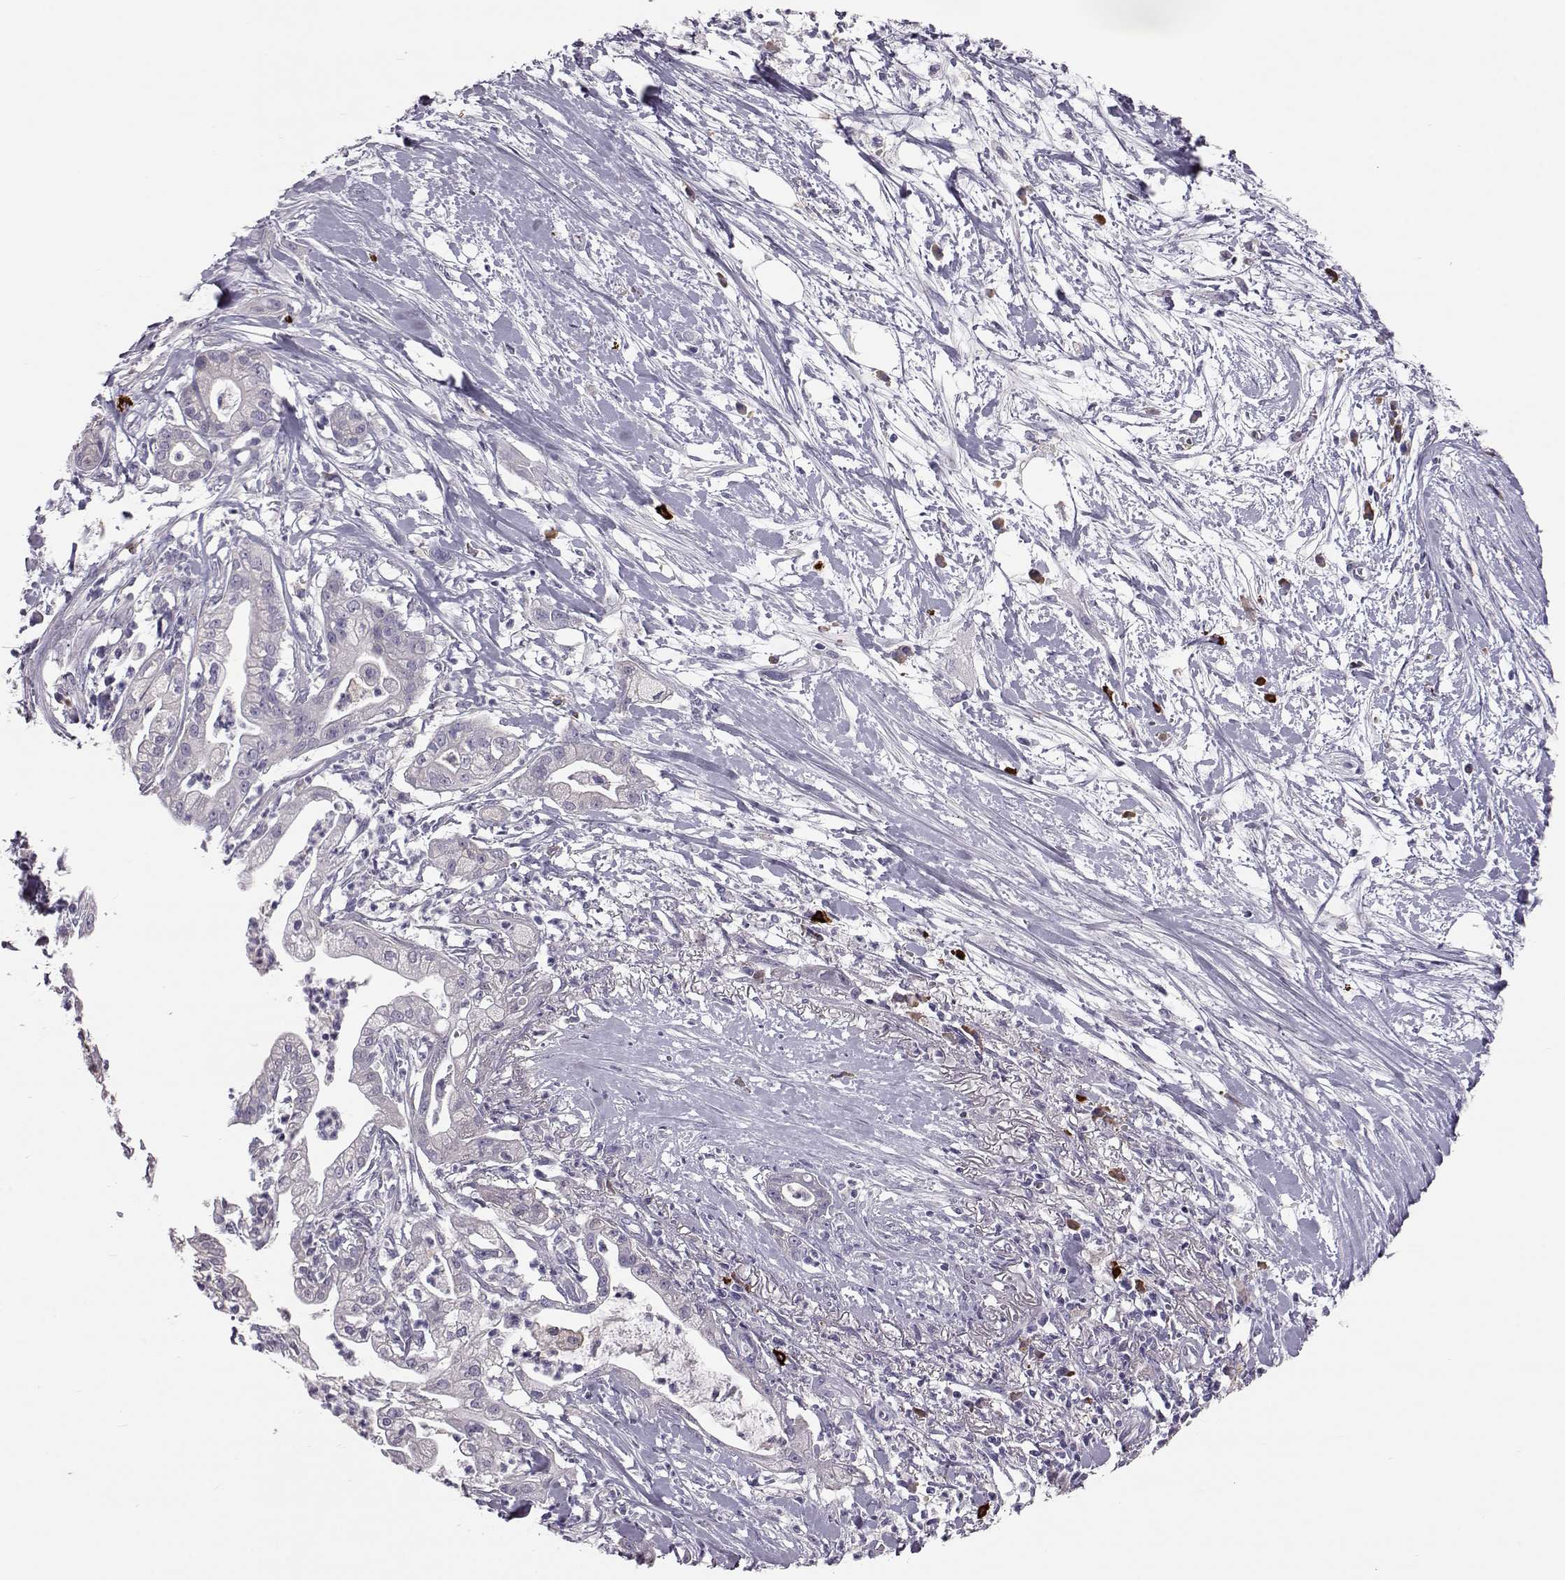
{"staining": {"intensity": "negative", "quantity": "none", "location": "none"}, "tissue": "pancreatic cancer", "cell_type": "Tumor cells", "image_type": "cancer", "snomed": [{"axis": "morphology", "description": "Normal tissue, NOS"}, {"axis": "morphology", "description": "Adenocarcinoma, NOS"}, {"axis": "topography", "description": "Lymph node"}, {"axis": "topography", "description": "Pancreas"}], "caption": "Micrograph shows no significant protein staining in tumor cells of pancreatic cancer. (DAB (3,3'-diaminobenzidine) immunohistochemistry (IHC) visualized using brightfield microscopy, high magnification).", "gene": "ADGRG5", "patient": {"sex": "female", "age": 58}}